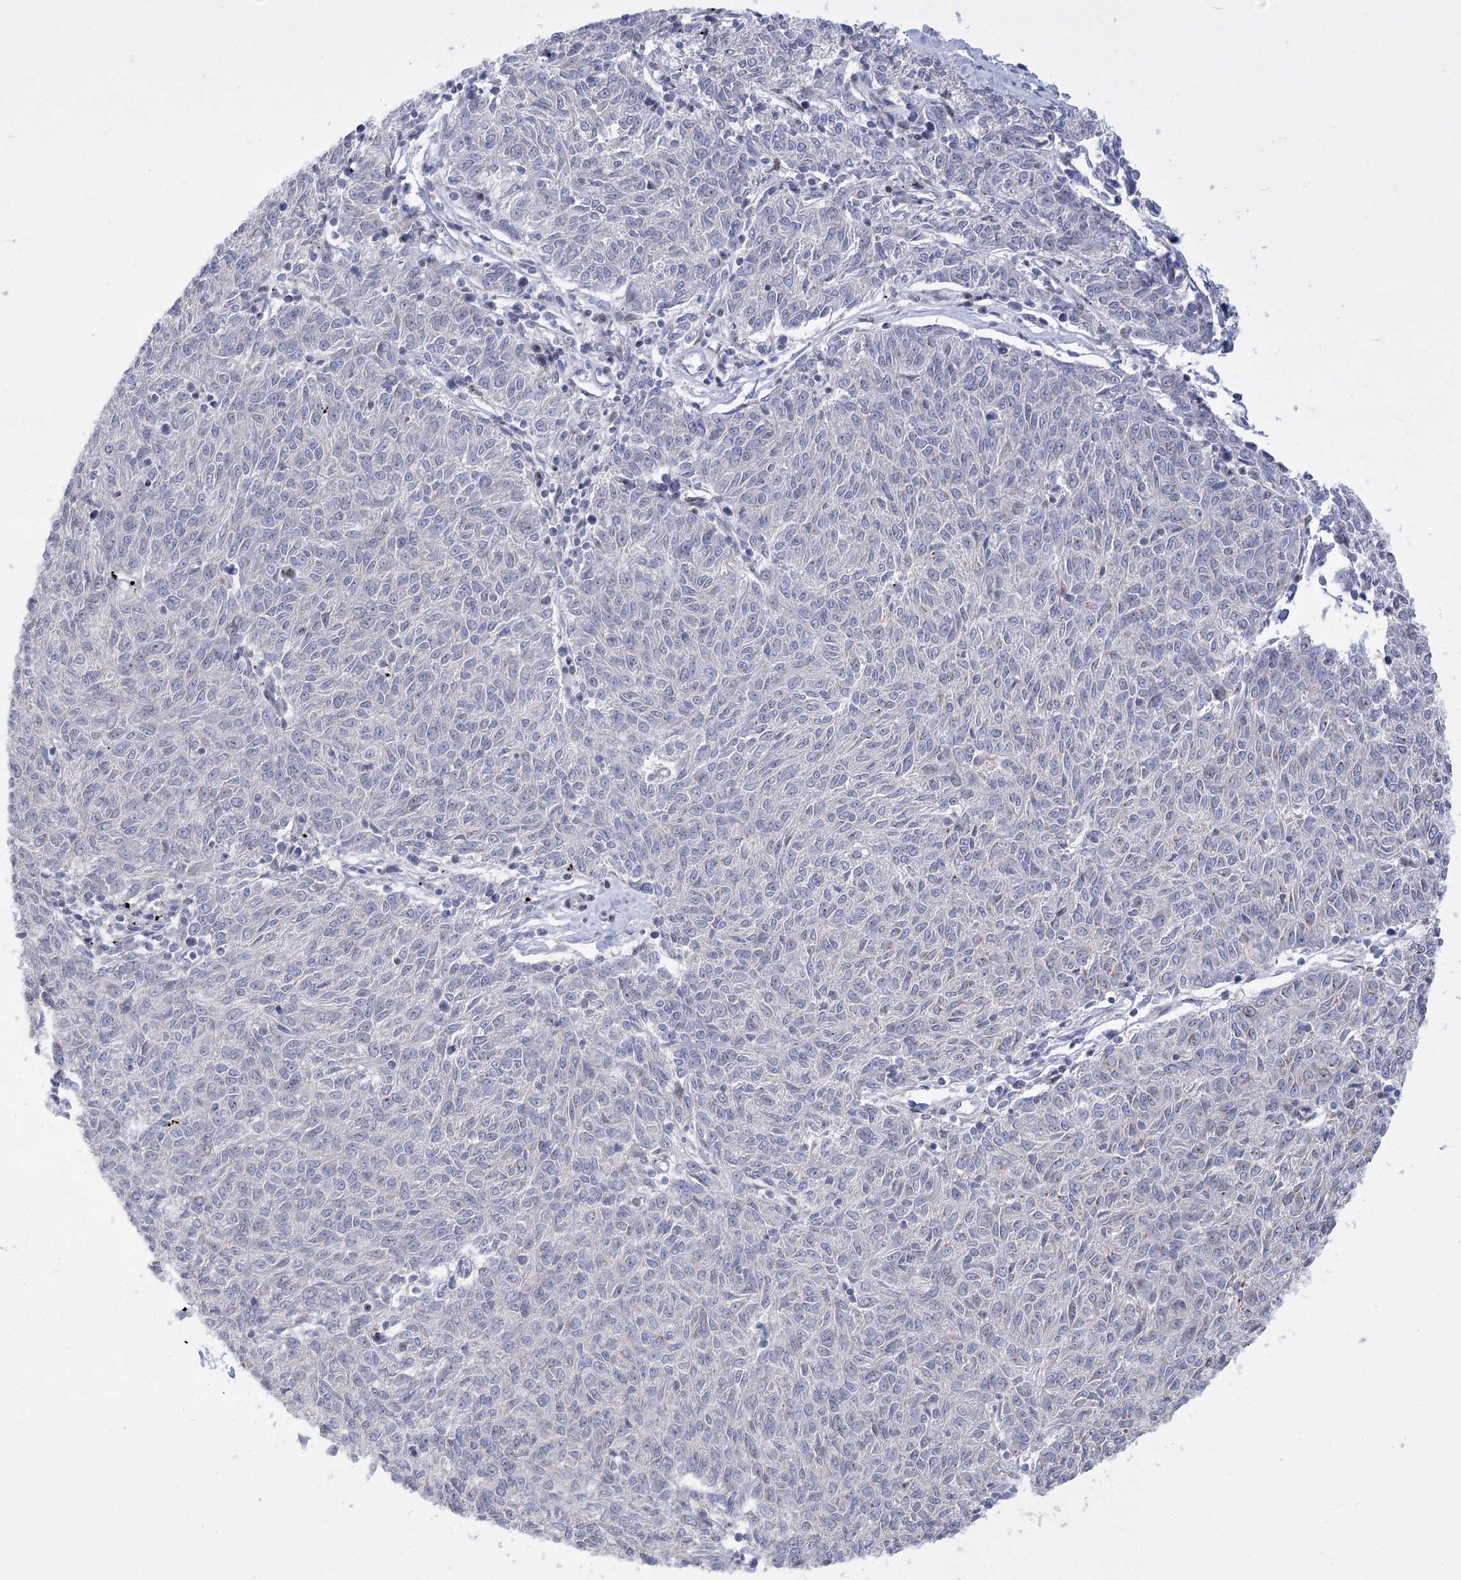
{"staining": {"intensity": "negative", "quantity": "none", "location": "none"}, "tissue": "melanoma", "cell_type": "Tumor cells", "image_type": "cancer", "snomed": [{"axis": "morphology", "description": "Malignant melanoma, NOS"}, {"axis": "topography", "description": "Skin"}], "caption": "Tumor cells are negative for brown protein staining in melanoma.", "gene": "NME7", "patient": {"sex": "female", "age": 72}}